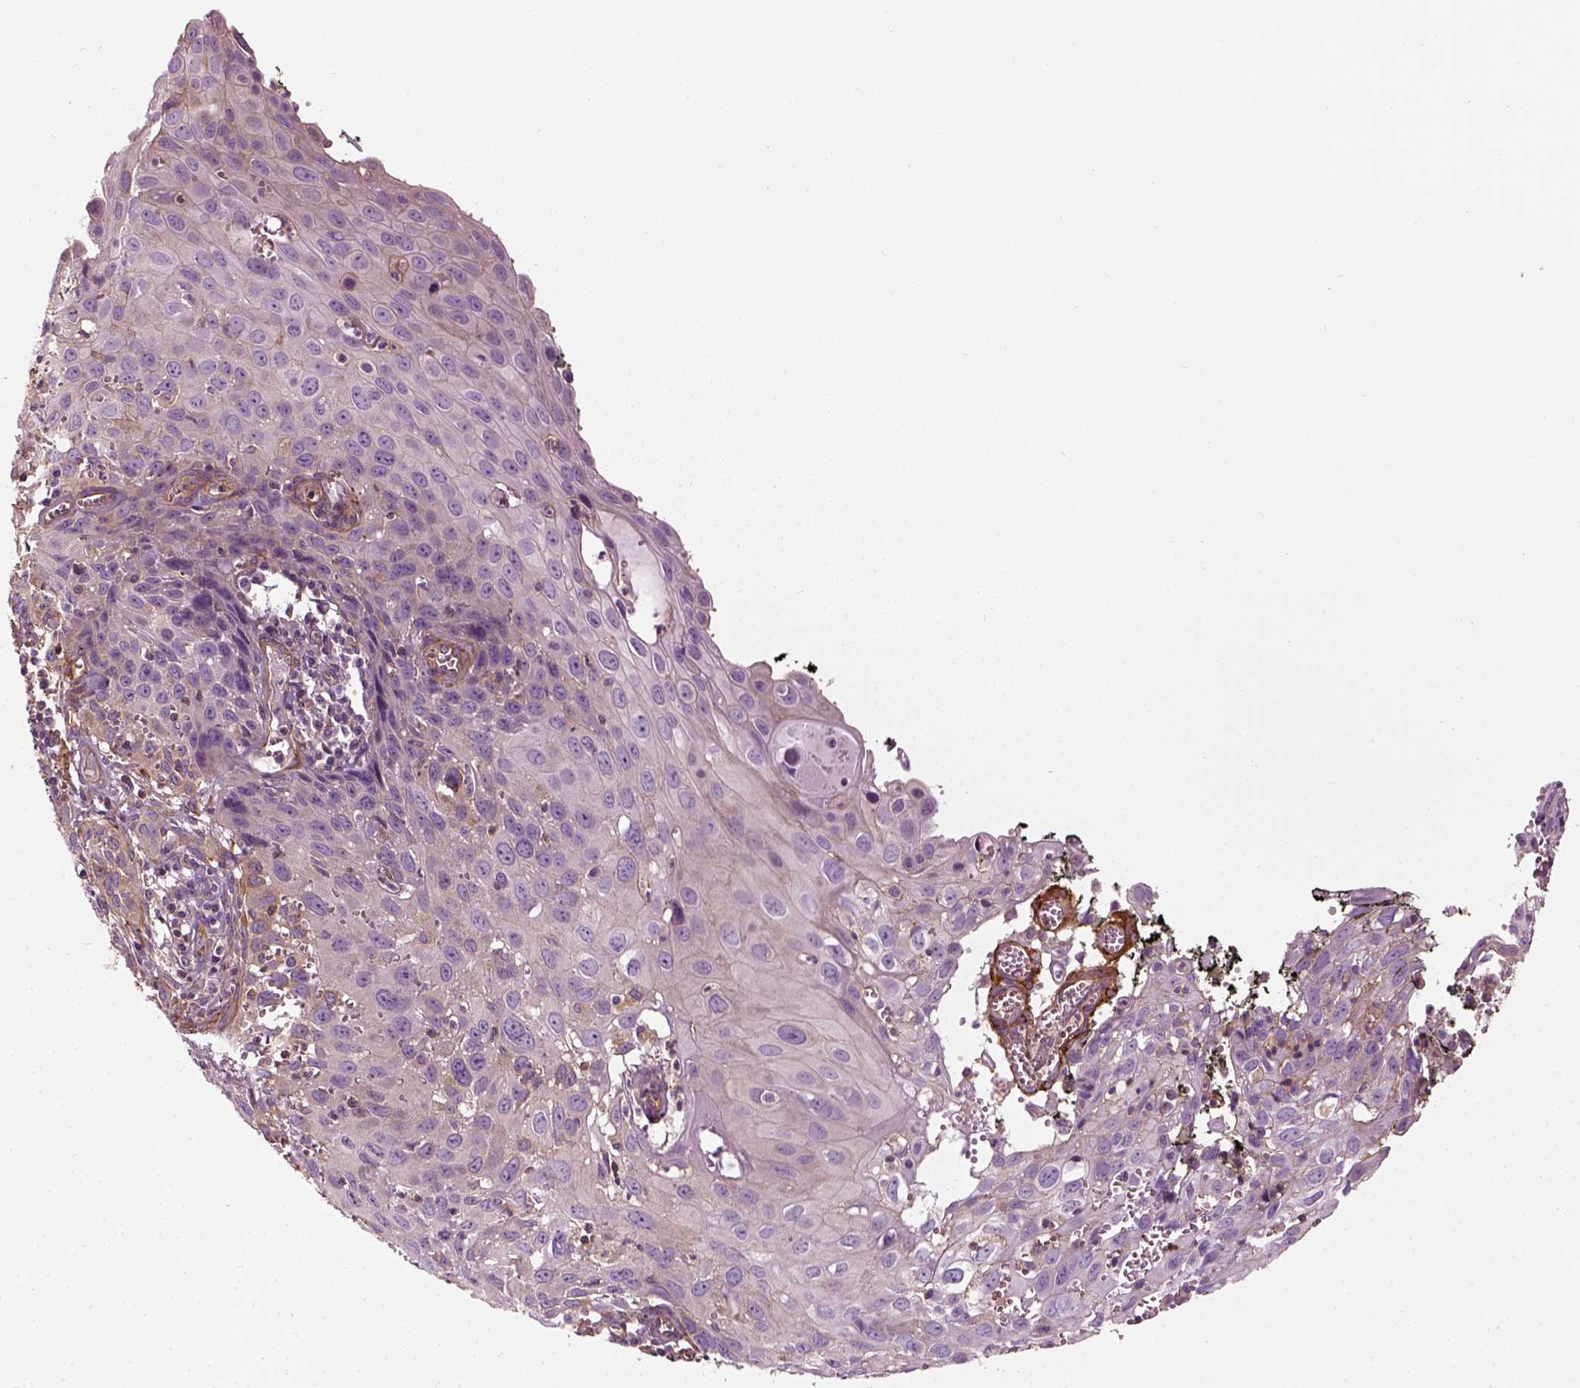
{"staining": {"intensity": "negative", "quantity": "none", "location": "none"}, "tissue": "cervical cancer", "cell_type": "Tumor cells", "image_type": "cancer", "snomed": [{"axis": "morphology", "description": "Squamous cell carcinoma, NOS"}, {"axis": "topography", "description": "Cervix"}], "caption": "This micrograph is of squamous cell carcinoma (cervical) stained with immunohistochemistry (IHC) to label a protein in brown with the nuclei are counter-stained blue. There is no staining in tumor cells. Brightfield microscopy of immunohistochemistry (IHC) stained with DAB (brown) and hematoxylin (blue), captured at high magnification.", "gene": "COL6A2", "patient": {"sex": "female", "age": 38}}